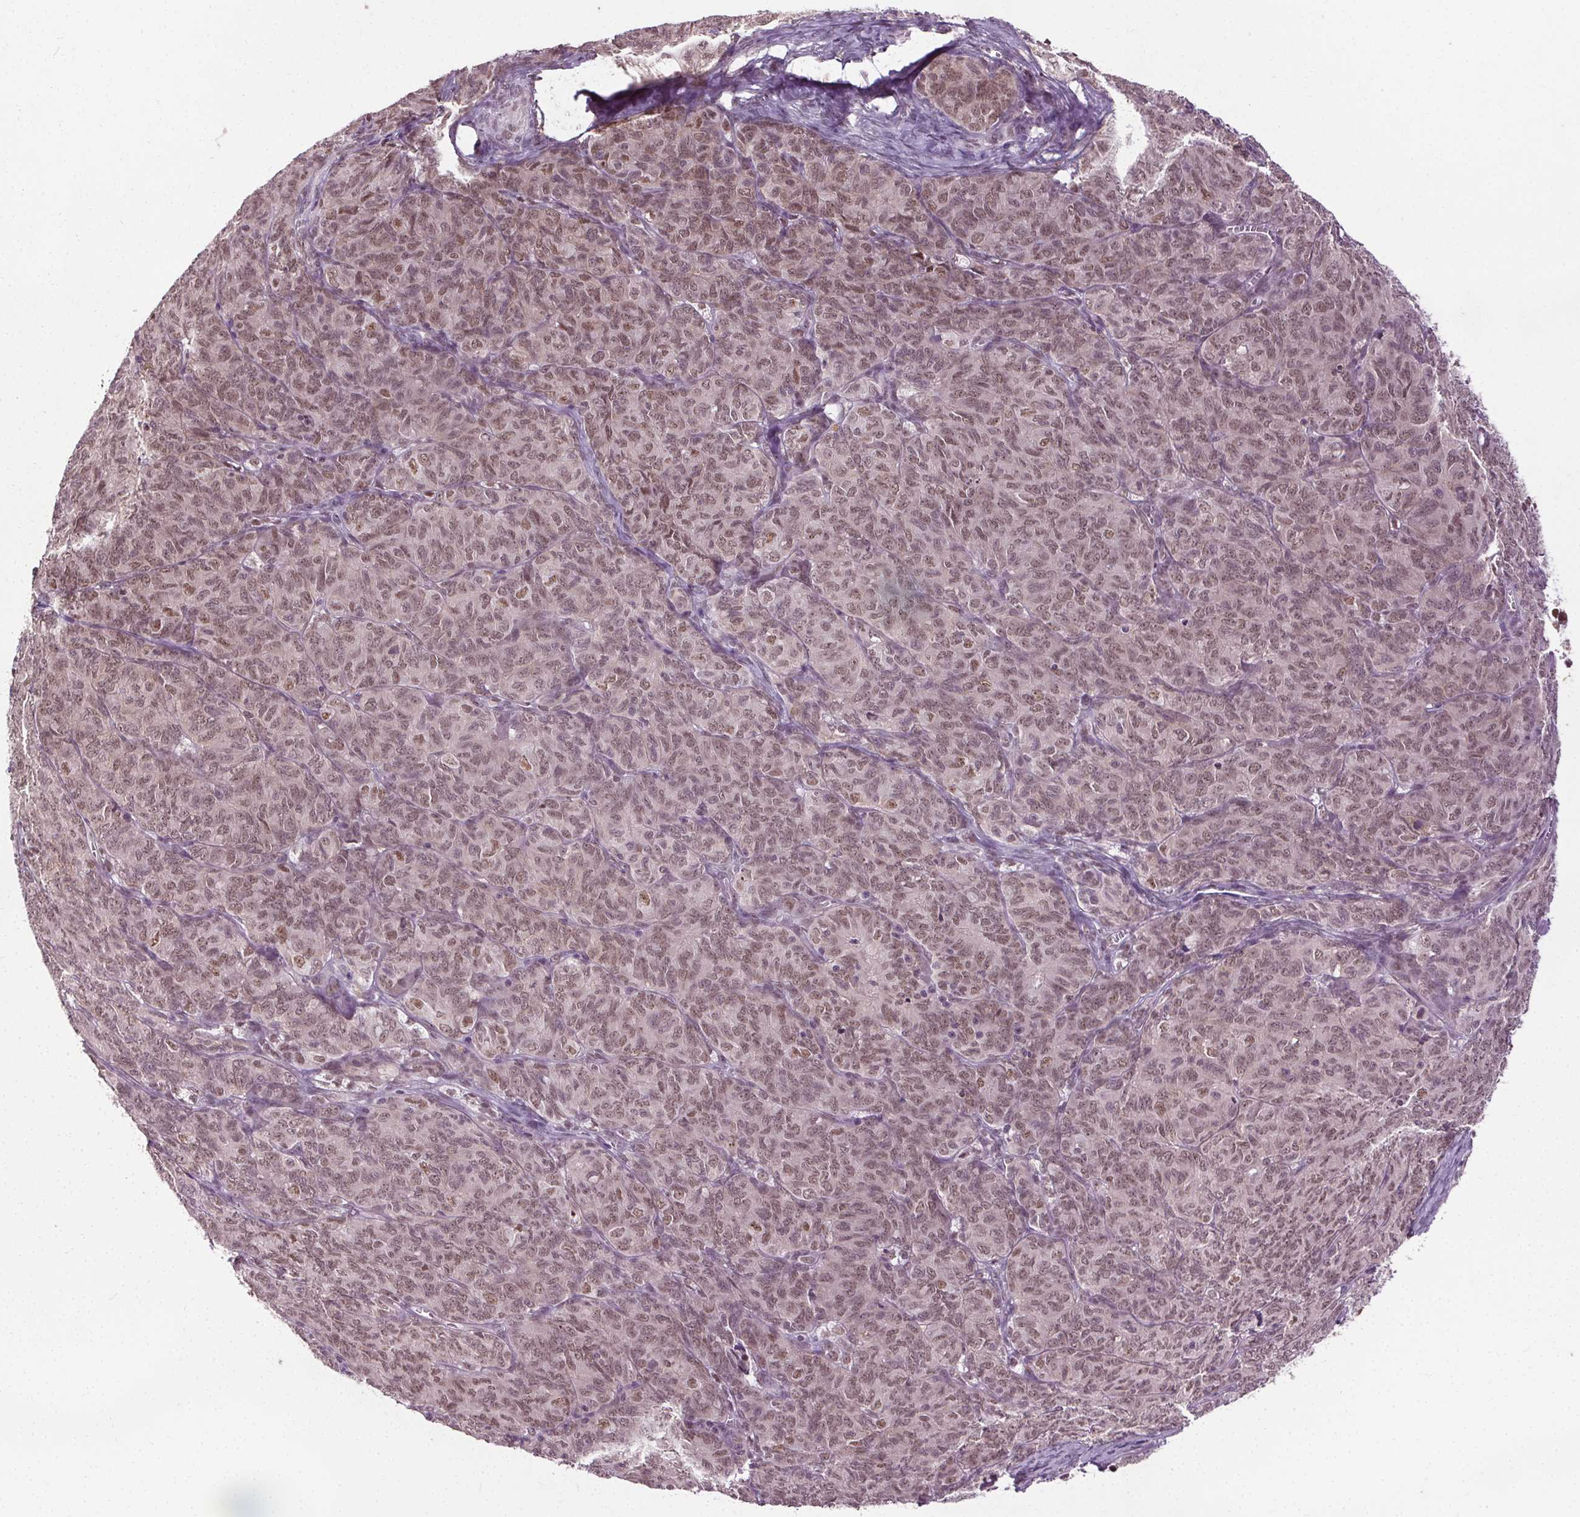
{"staining": {"intensity": "moderate", "quantity": ">75%", "location": "nuclear"}, "tissue": "ovarian cancer", "cell_type": "Tumor cells", "image_type": "cancer", "snomed": [{"axis": "morphology", "description": "Carcinoma, endometroid"}, {"axis": "topography", "description": "Ovary"}], "caption": "Tumor cells exhibit medium levels of moderate nuclear staining in about >75% of cells in human ovarian cancer (endometroid carcinoma).", "gene": "MED6", "patient": {"sex": "female", "age": 80}}